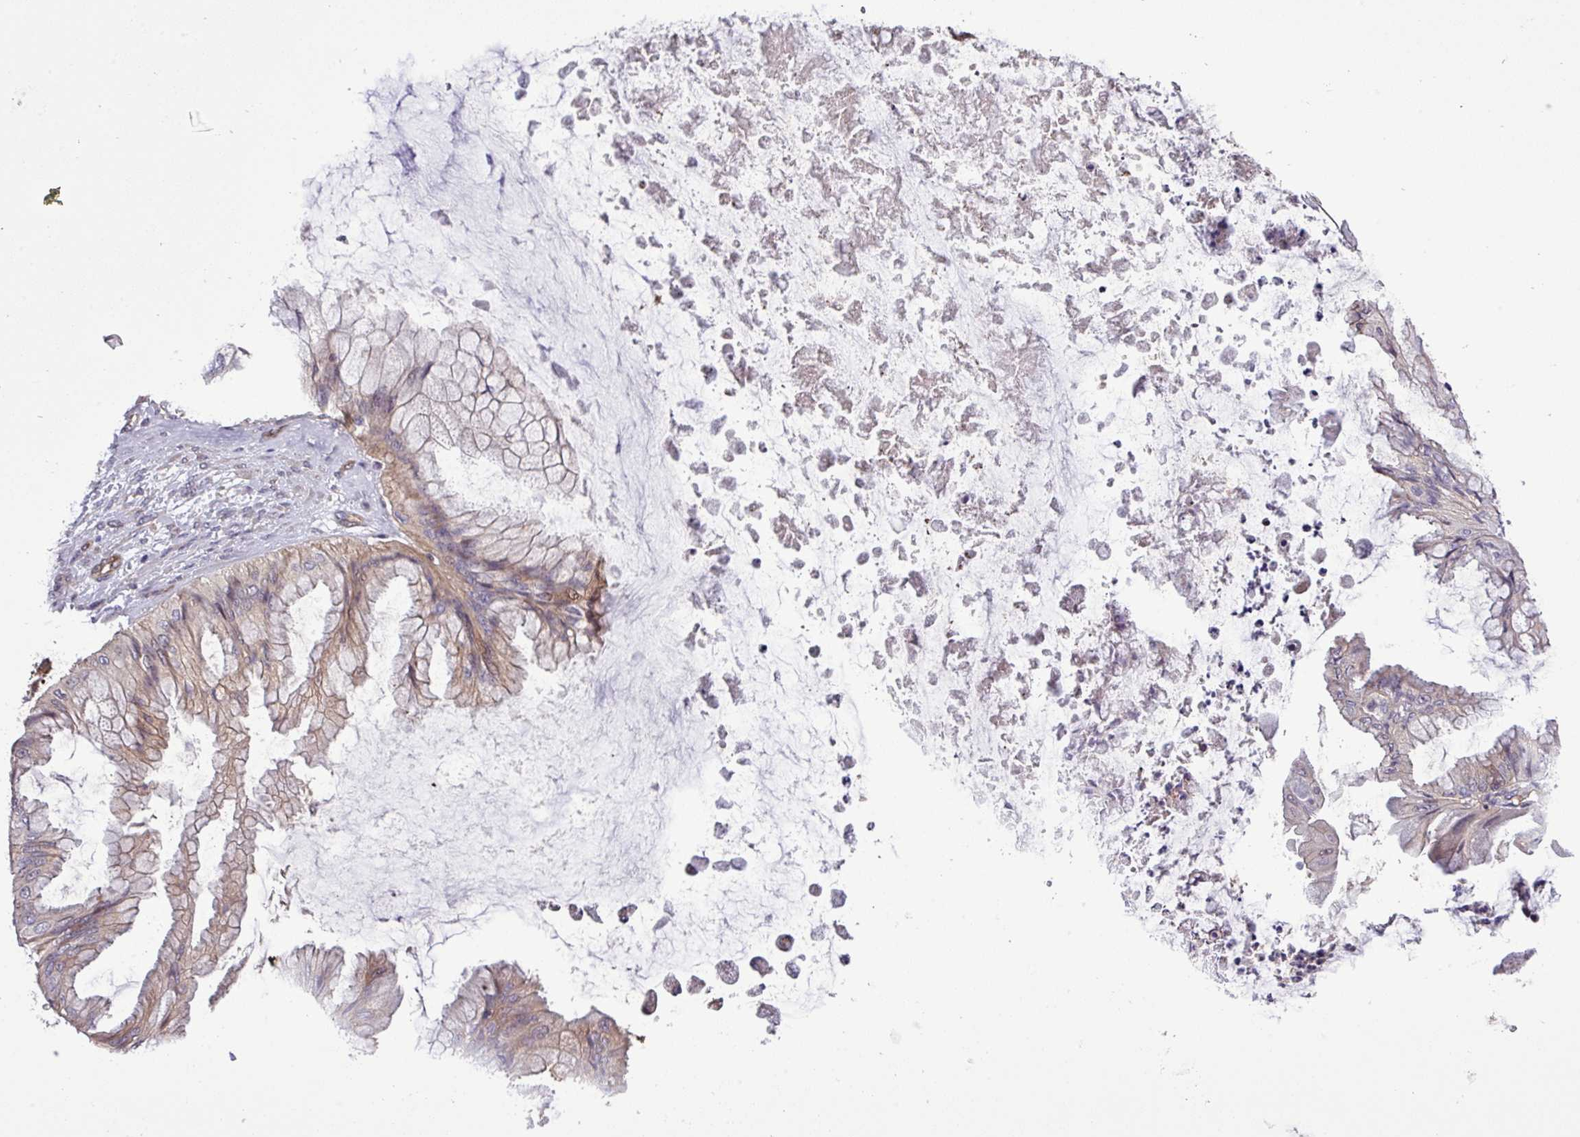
{"staining": {"intensity": "weak", "quantity": "25%-75%", "location": "cytoplasmic/membranous"}, "tissue": "ovarian cancer", "cell_type": "Tumor cells", "image_type": "cancer", "snomed": [{"axis": "morphology", "description": "Cystadenocarcinoma, mucinous, NOS"}, {"axis": "topography", "description": "Ovary"}], "caption": "The micrograph reveals immunohistochemical staining of ovarian cancer (mucinous cystadenocarcinoma). There is weak cytoplasmic/membranous positivity is seen in approximately 25%-75% of tumor cells. (Brightfield microscopy of DAB IHC at high magnification).", "gene": "CARHSP1", "patient": {"sex": "female", "age": 35}}